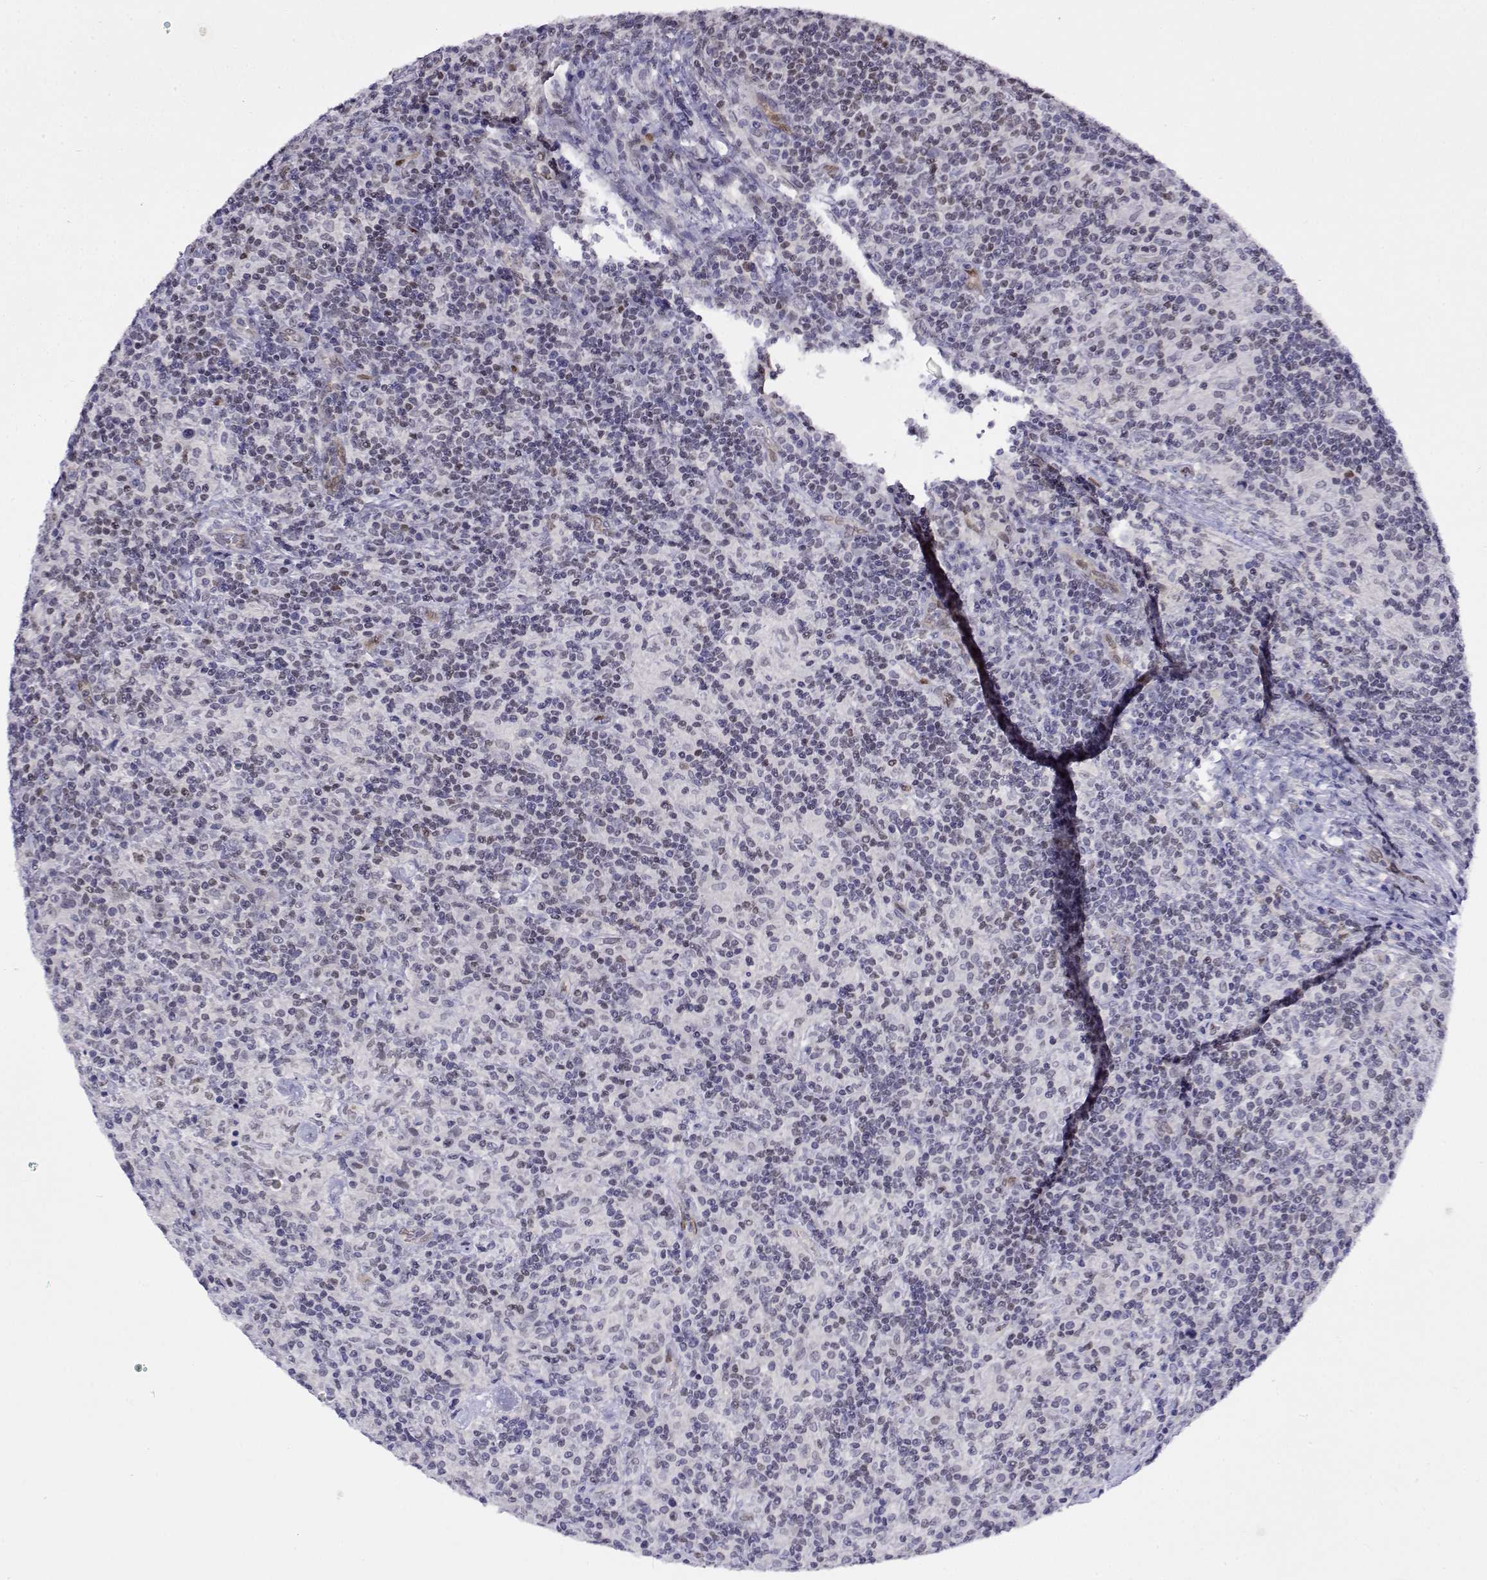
{"staining": {"intensity": "negative", "quantity": "none", "location": "none"}, "tissue": "lymphoma", "cell_type": "Tumor cells", "image_type": "cancer", "snomed": [{"axis": "morphology", "description": "Hodgkin's disease, NOS"}, {"axis": "topography", "description": "Lymph node"}], "caption": "DAB (3,3'-diaminobenzidine) immunohistochemical staining of Hodgkin's disease displays no significant expression in tumor cells. The staining was performed using DAB (3,3'-diaminobenzidine) to visualize the protein expression in brown, while the nuclei were stained in blue with hematoxylin (Magnification: 20x).", "gene": "ERF", "patient": {"sex": "male", "age": 70}}